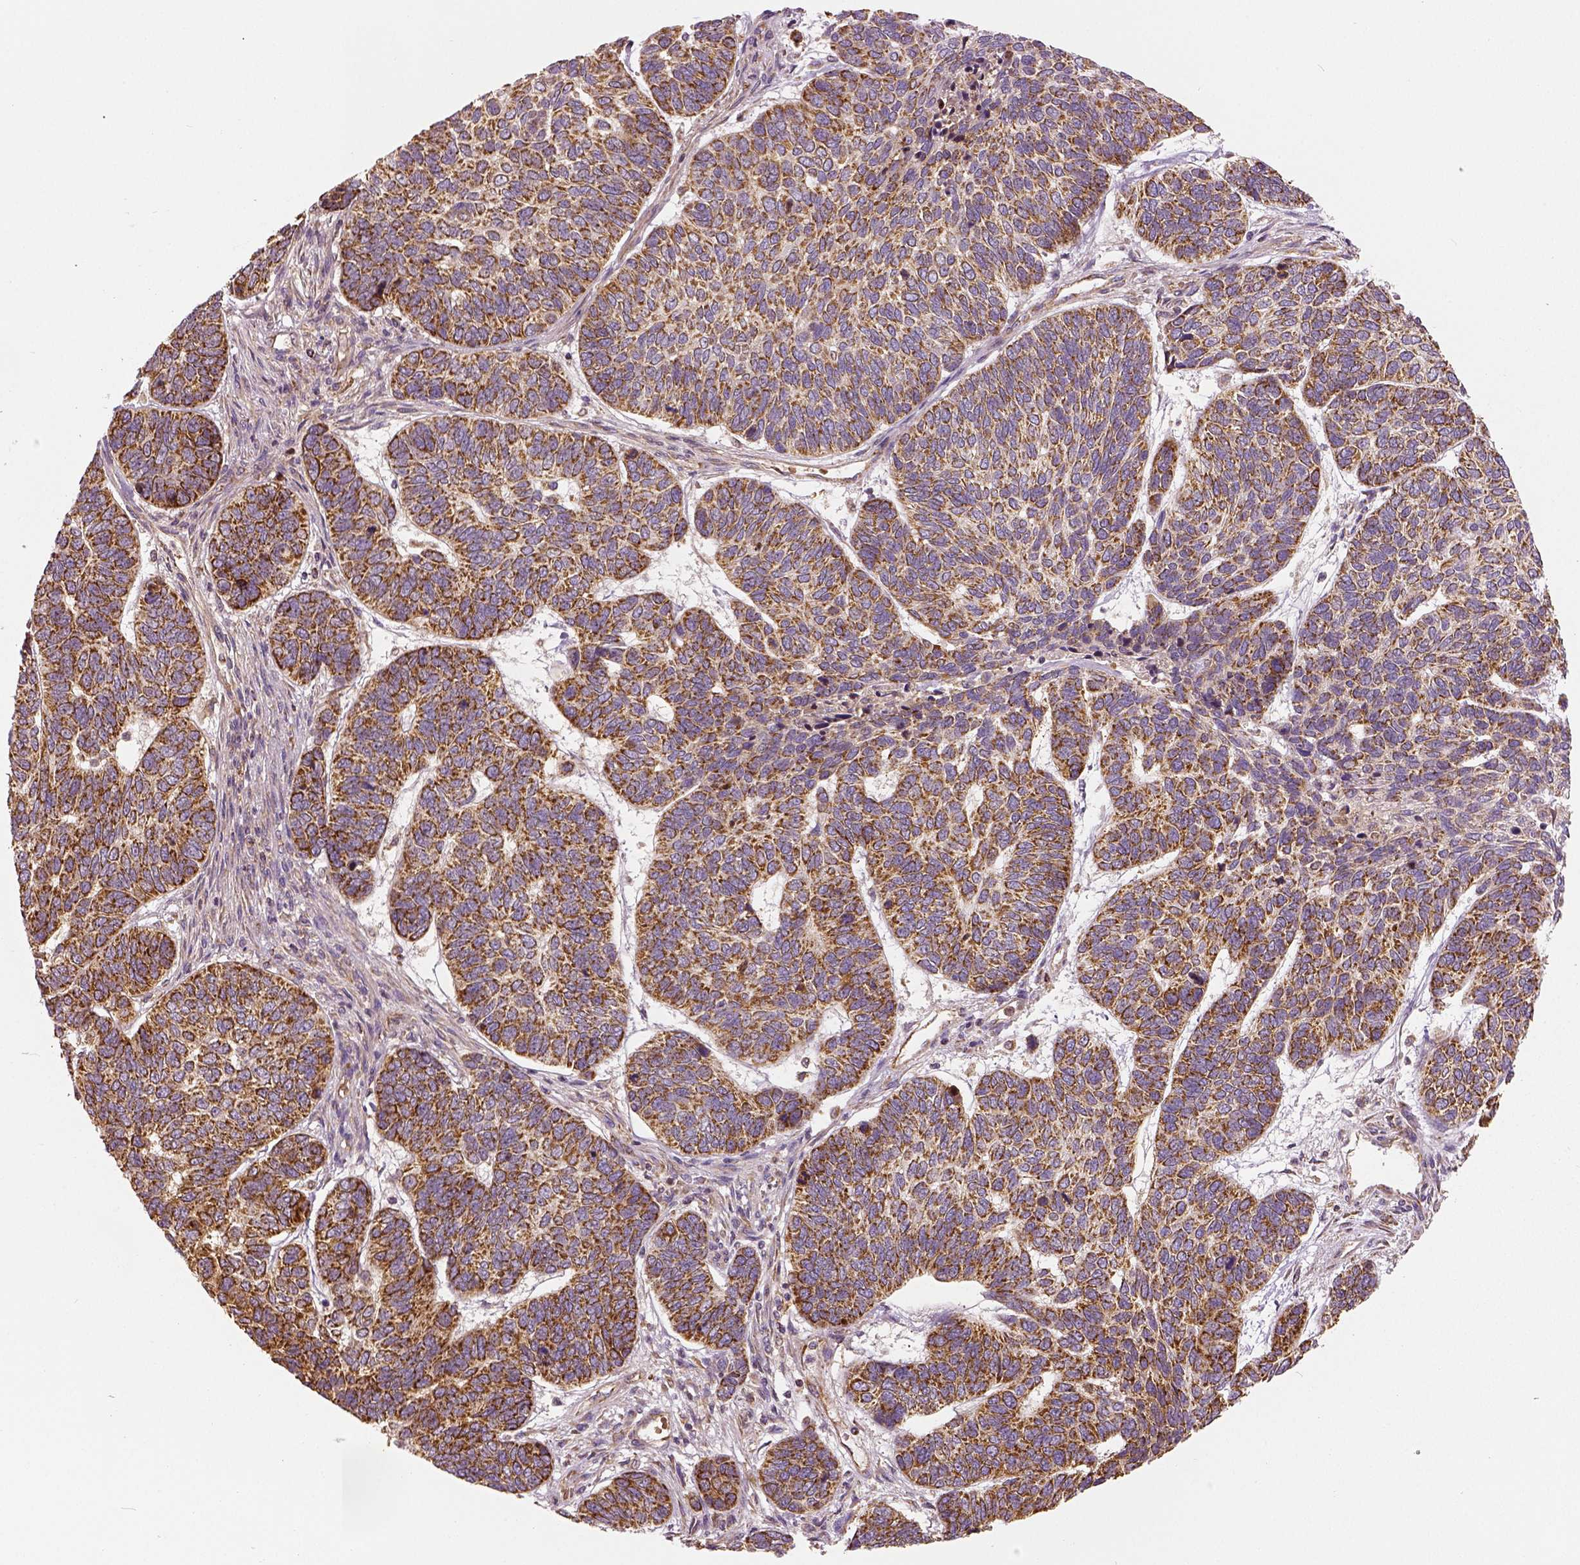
{"staining": {"intensity": "moderate", "quantity": ">75%", "location": "cytoplasmic/membranous"}, "tissue": "skin cancer", "cell_type": "Tumor cells", "image_type": "cancer", "snomed": [{"axis": "morphology", "description": "Basal cell carcinoma"}, {"axis": "topography", "description": "Skin"}], "caption": "Tumor cells display moderate cytoplasmic/membranous staining in about >75% of cells in skin basal cell carcinoma.", "gene": "PGAM5", "patient": {"sex": "female", "age": 65}}